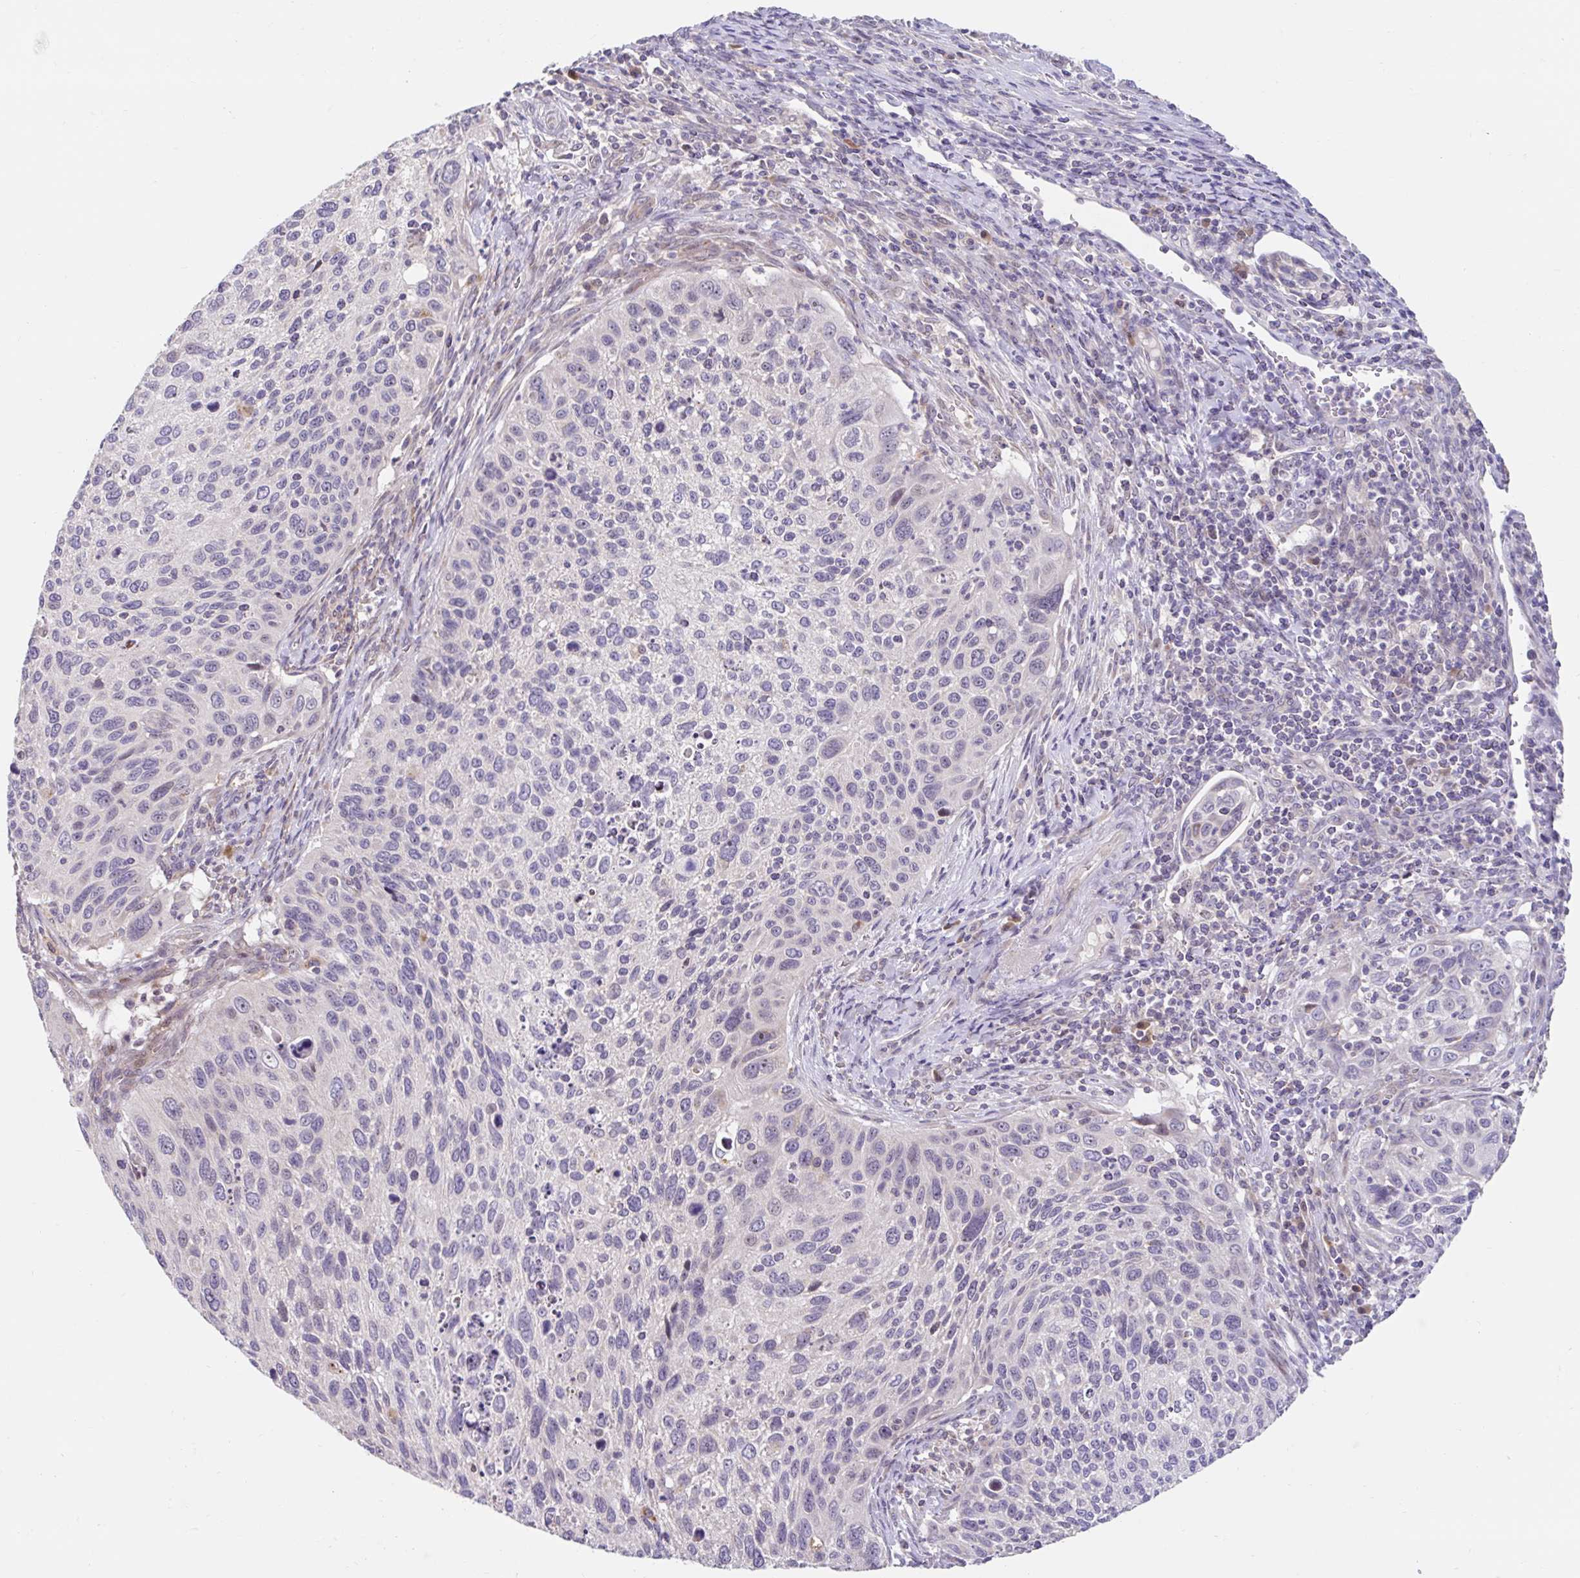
{"staining": {"intensity": "negative", "quantity": "none", "location": "none"}, "tissue": "cervical cancer", "cell_type": "Tumor cells", "image_type": "cancer", "snomed": [{"axis": "morphology", "description": "Squamous cell carcinoma, NOS"}, {"axis": "topography", "description": "Cervix"}], "caption": "This micrograph is of cervical cancer stained with immunohistochemistry (IHC) to label a protein in brown with the nuclei are counter-stained blue. There is no positivity in tumor cells.", "gene": "NT5C1B", "patient": {"sex": "female", "age": 70}}